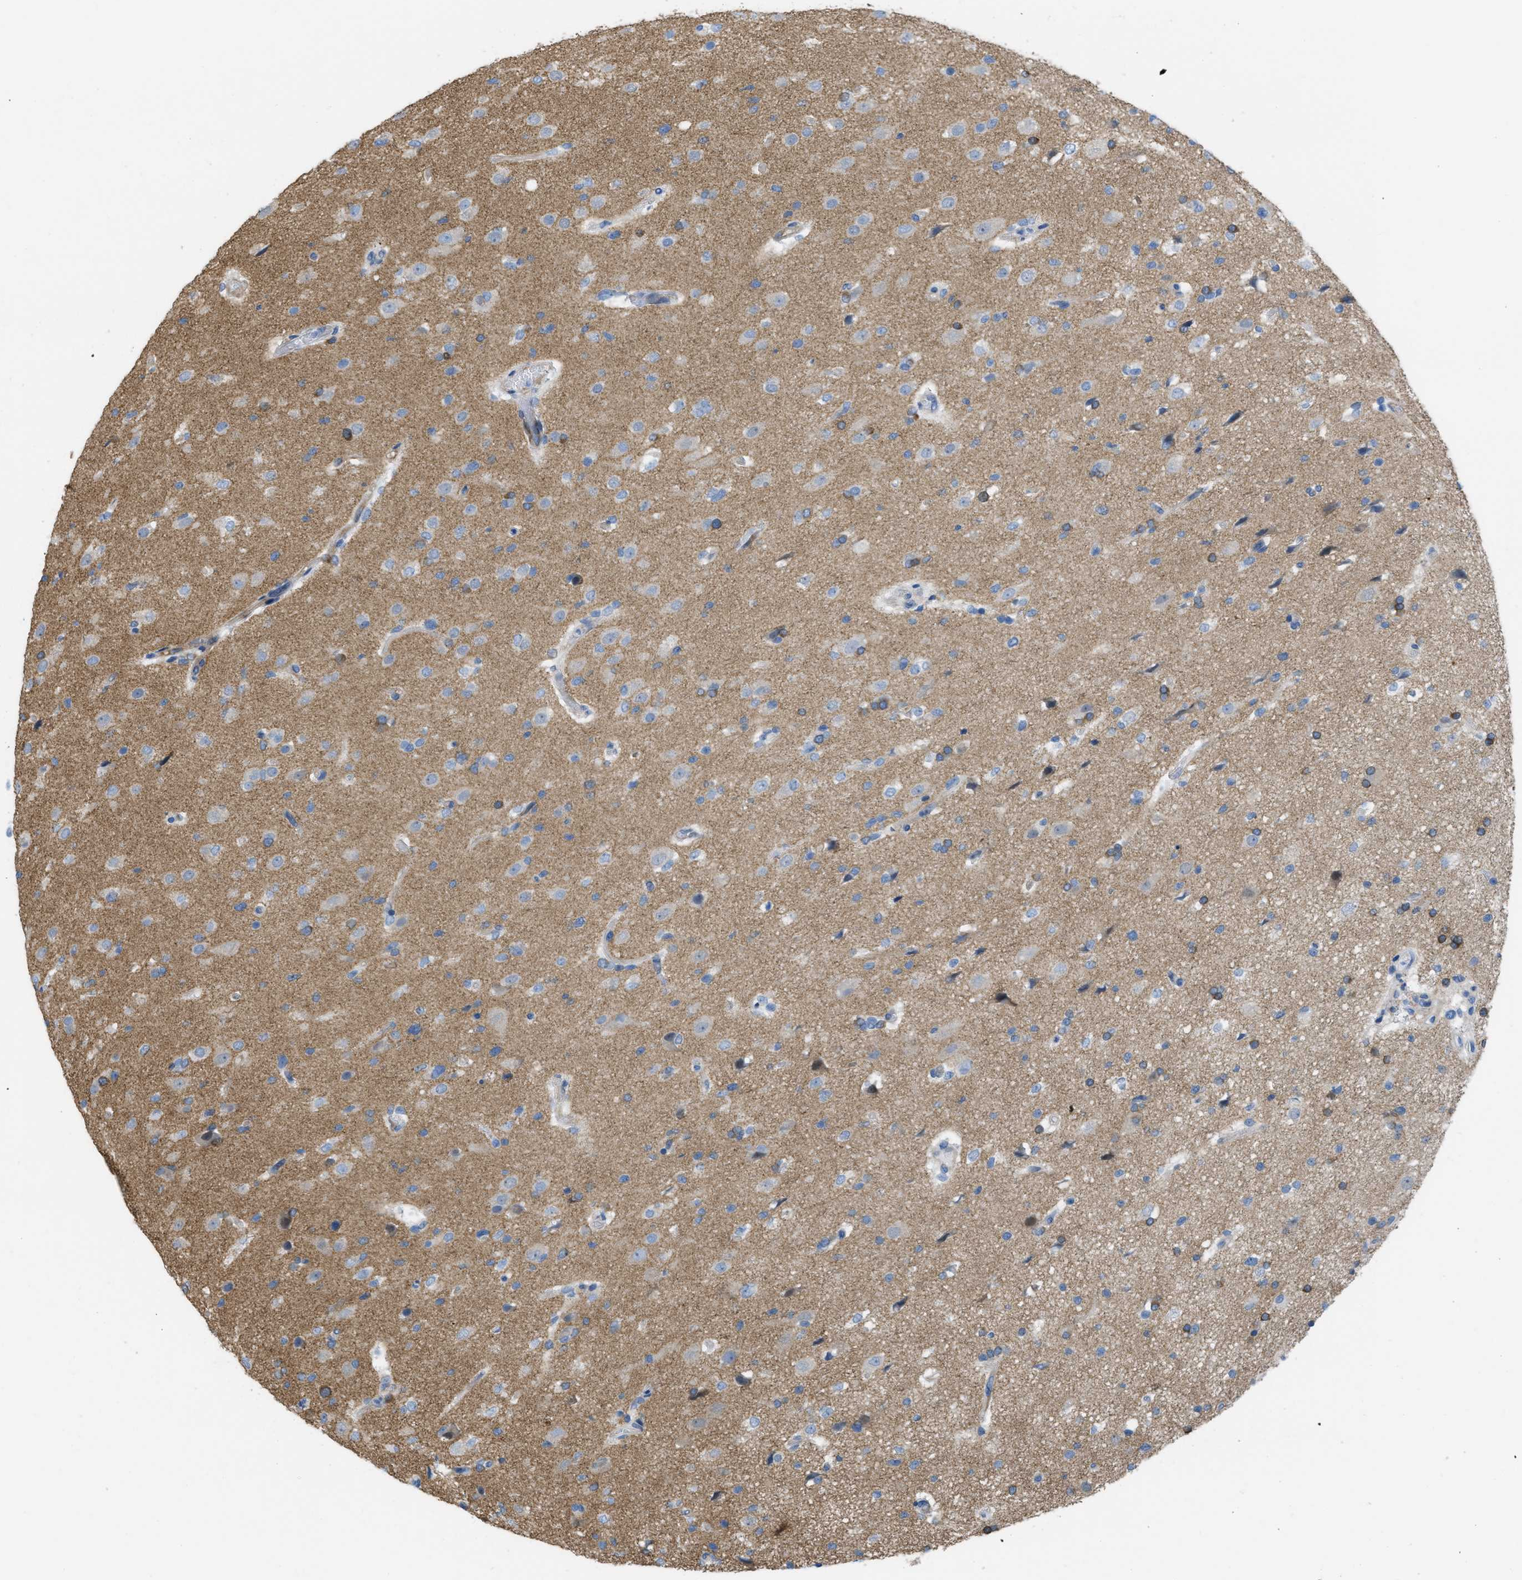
{"staining": {"intensity": "moderate", "quantity": "<25%", "location": "cytoplasmic/membranous"}, "tissue": "glioma", "cell_type": "Tumor cells", "image_type": "cancer", "snomed": [{"axis": "morphology", "description": "Glioma, malignant, High grade"}, {"axis": "topography", "description": "Brain"}], "caption": "Immunohistochemical staining of human malignant glioma (high-grade) reveals moderate cytoplasmic/membranous protein positivity in about <25% of tumor cells.", "gene": "ASGR1", "patient": {"sex": "male", "age": 33}}